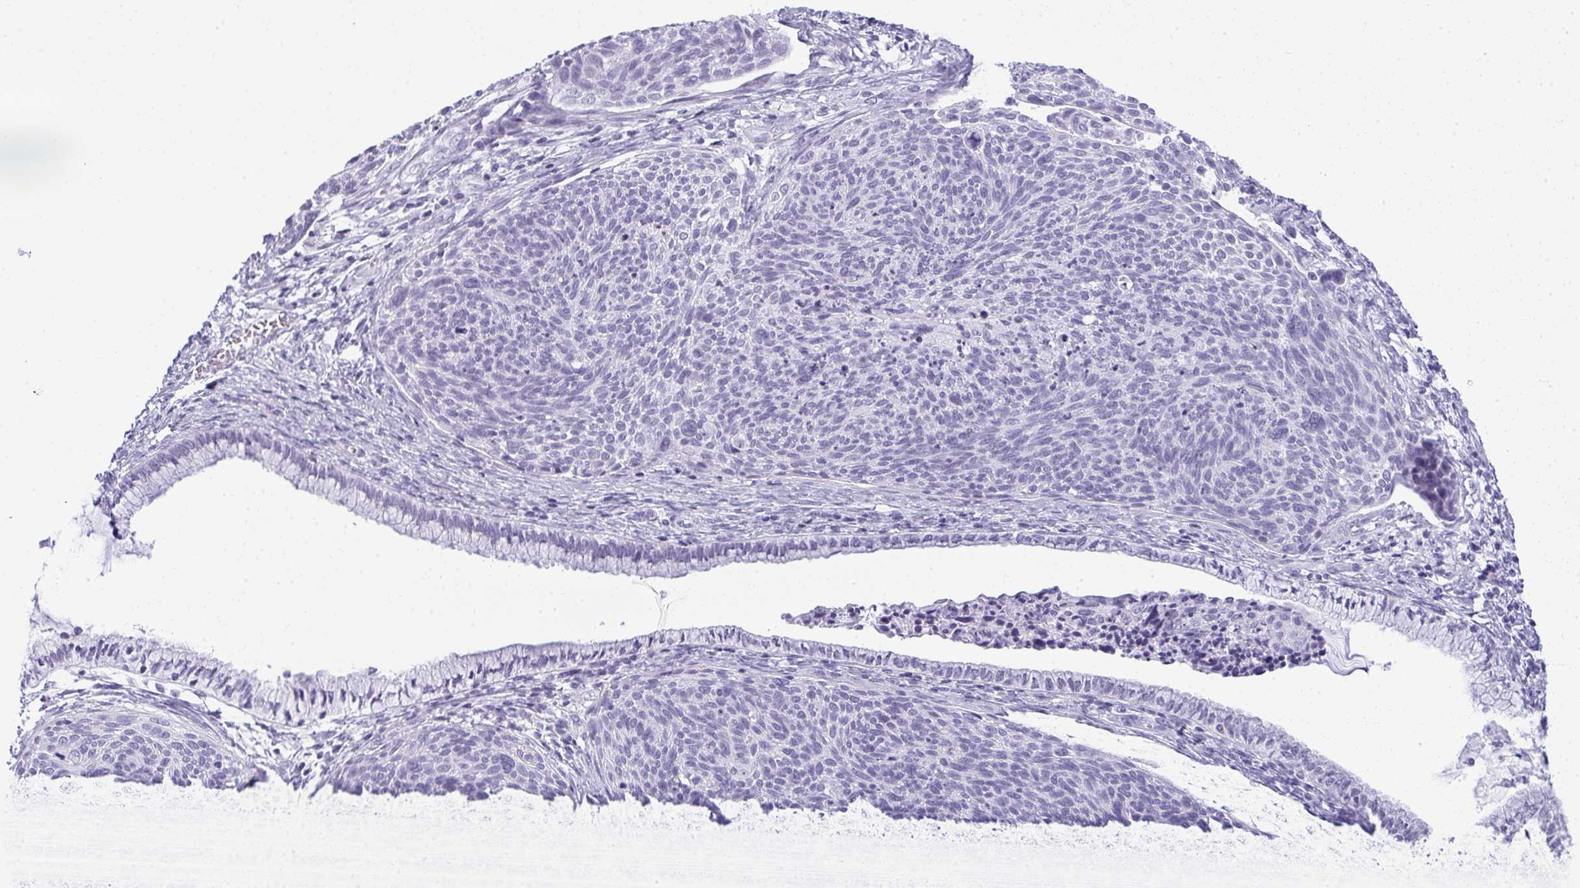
{"staining": {"intensity": "negative", "quantity": "none", "location": "none"}, "tissue": "cervical cancer", "cell_type": "Tumor cells", "image_type": "cancer", "snomed": [{"axis": "morphology", "description": "Squamous cell carcinoma, NOS"}, {"axis": "topography", "description": "Cervix"}], "caption": "Human cervical cancer (squamous cell carcinoma) stained for a protein using IHC displays no positivity in tumor cells.", "gene": "PLA2G1B", "patient": {"sex": "female", "age": 49}}